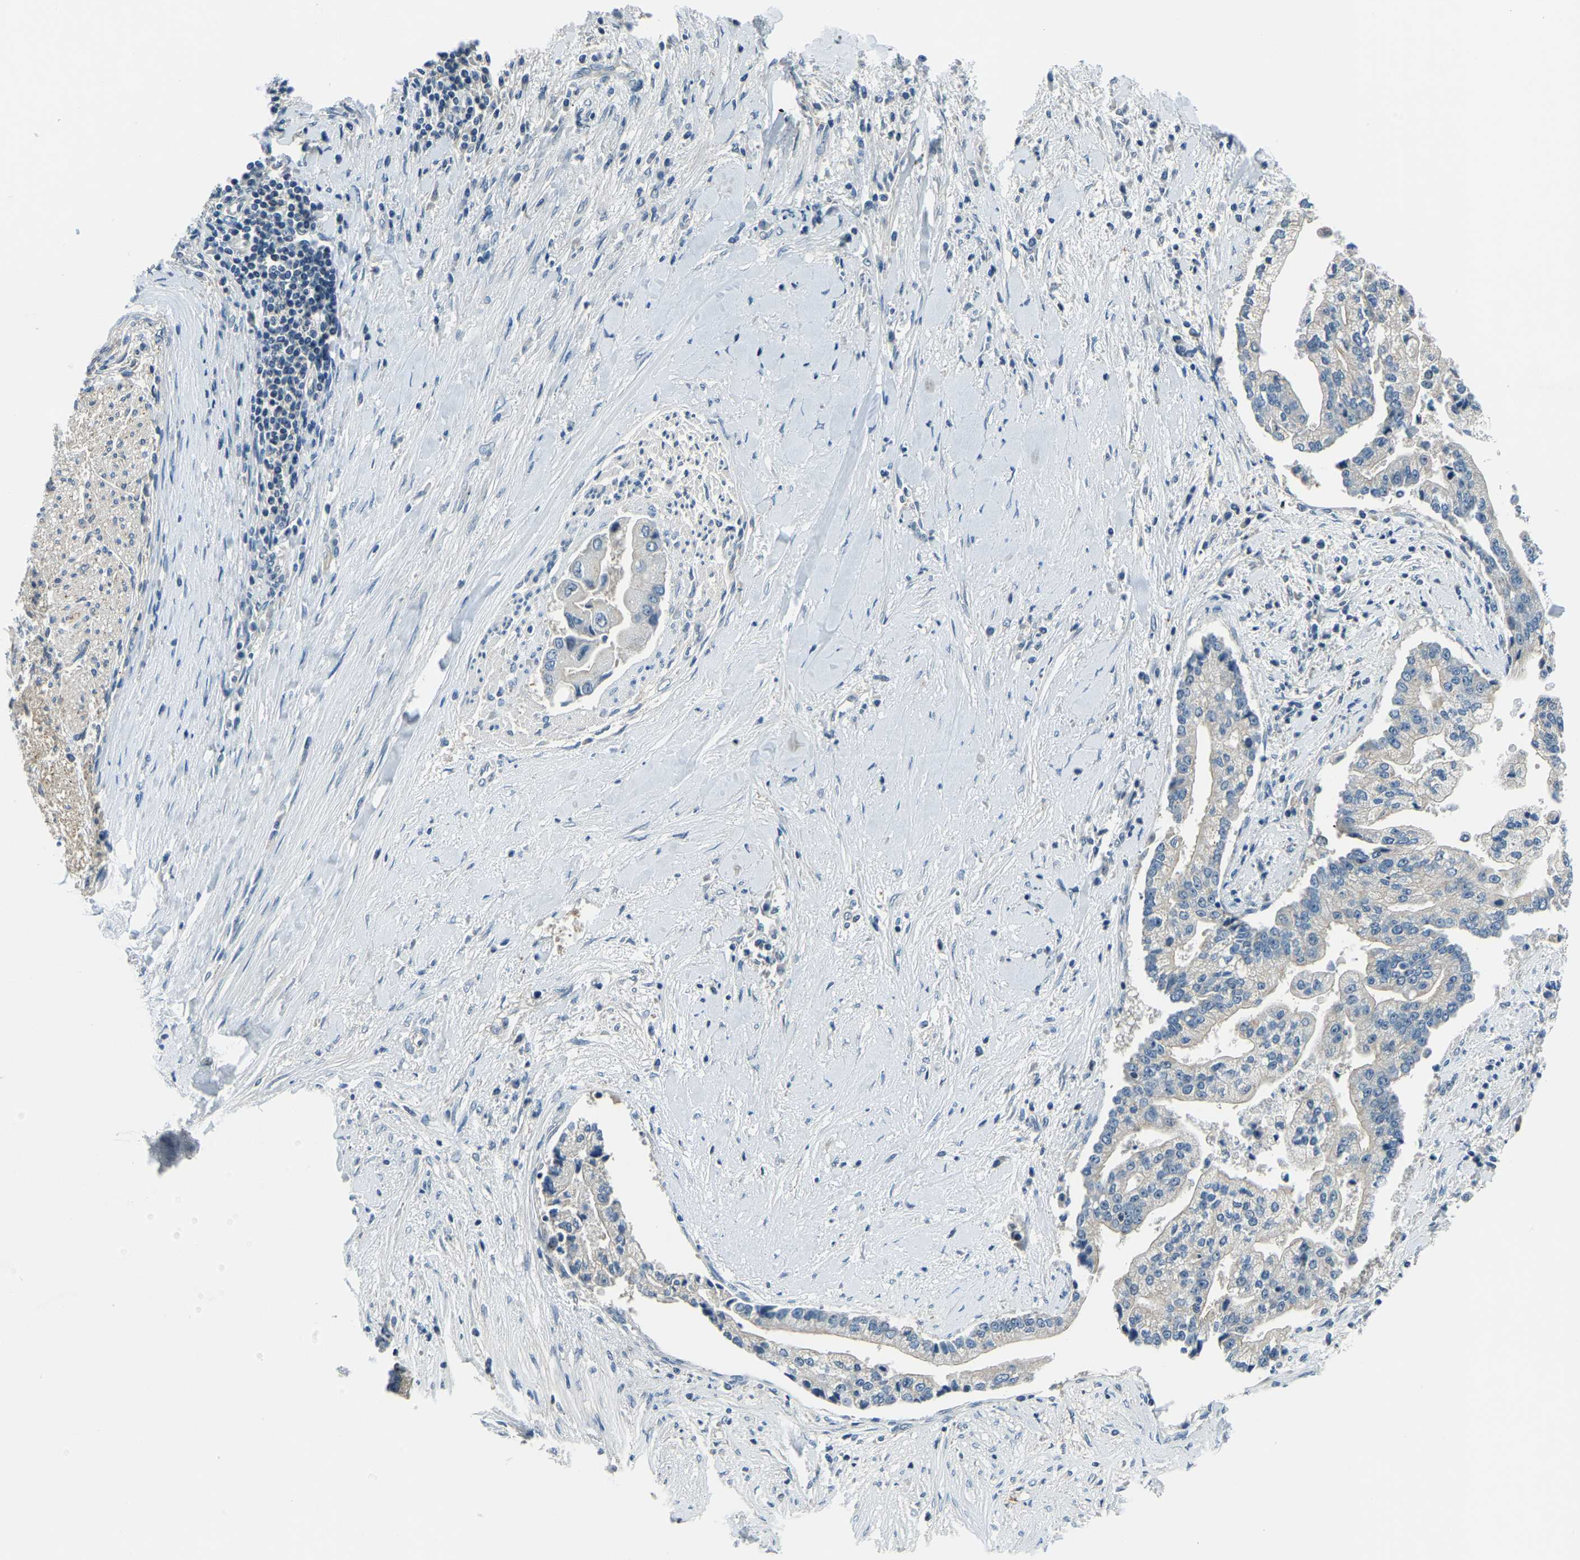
{"staining": {"intensity": "negative", "quantity": "none", "location": "none"}, "tissue": "liver cancer", "cell_type": "Tumor cells", "image_type": "cancer", "snomed": [{"axis": "morphology", "description": "Cholangiocarcinoma"}, {"axis": "topography", "description": "Liver"}], "caption": "IHC image of liver cholangiocarcinoma stained for a protein (brown), which exhibits no positivity in tumor cells.", "gene": "RRP1", "patient": {"sex": "male", "age": 50}}